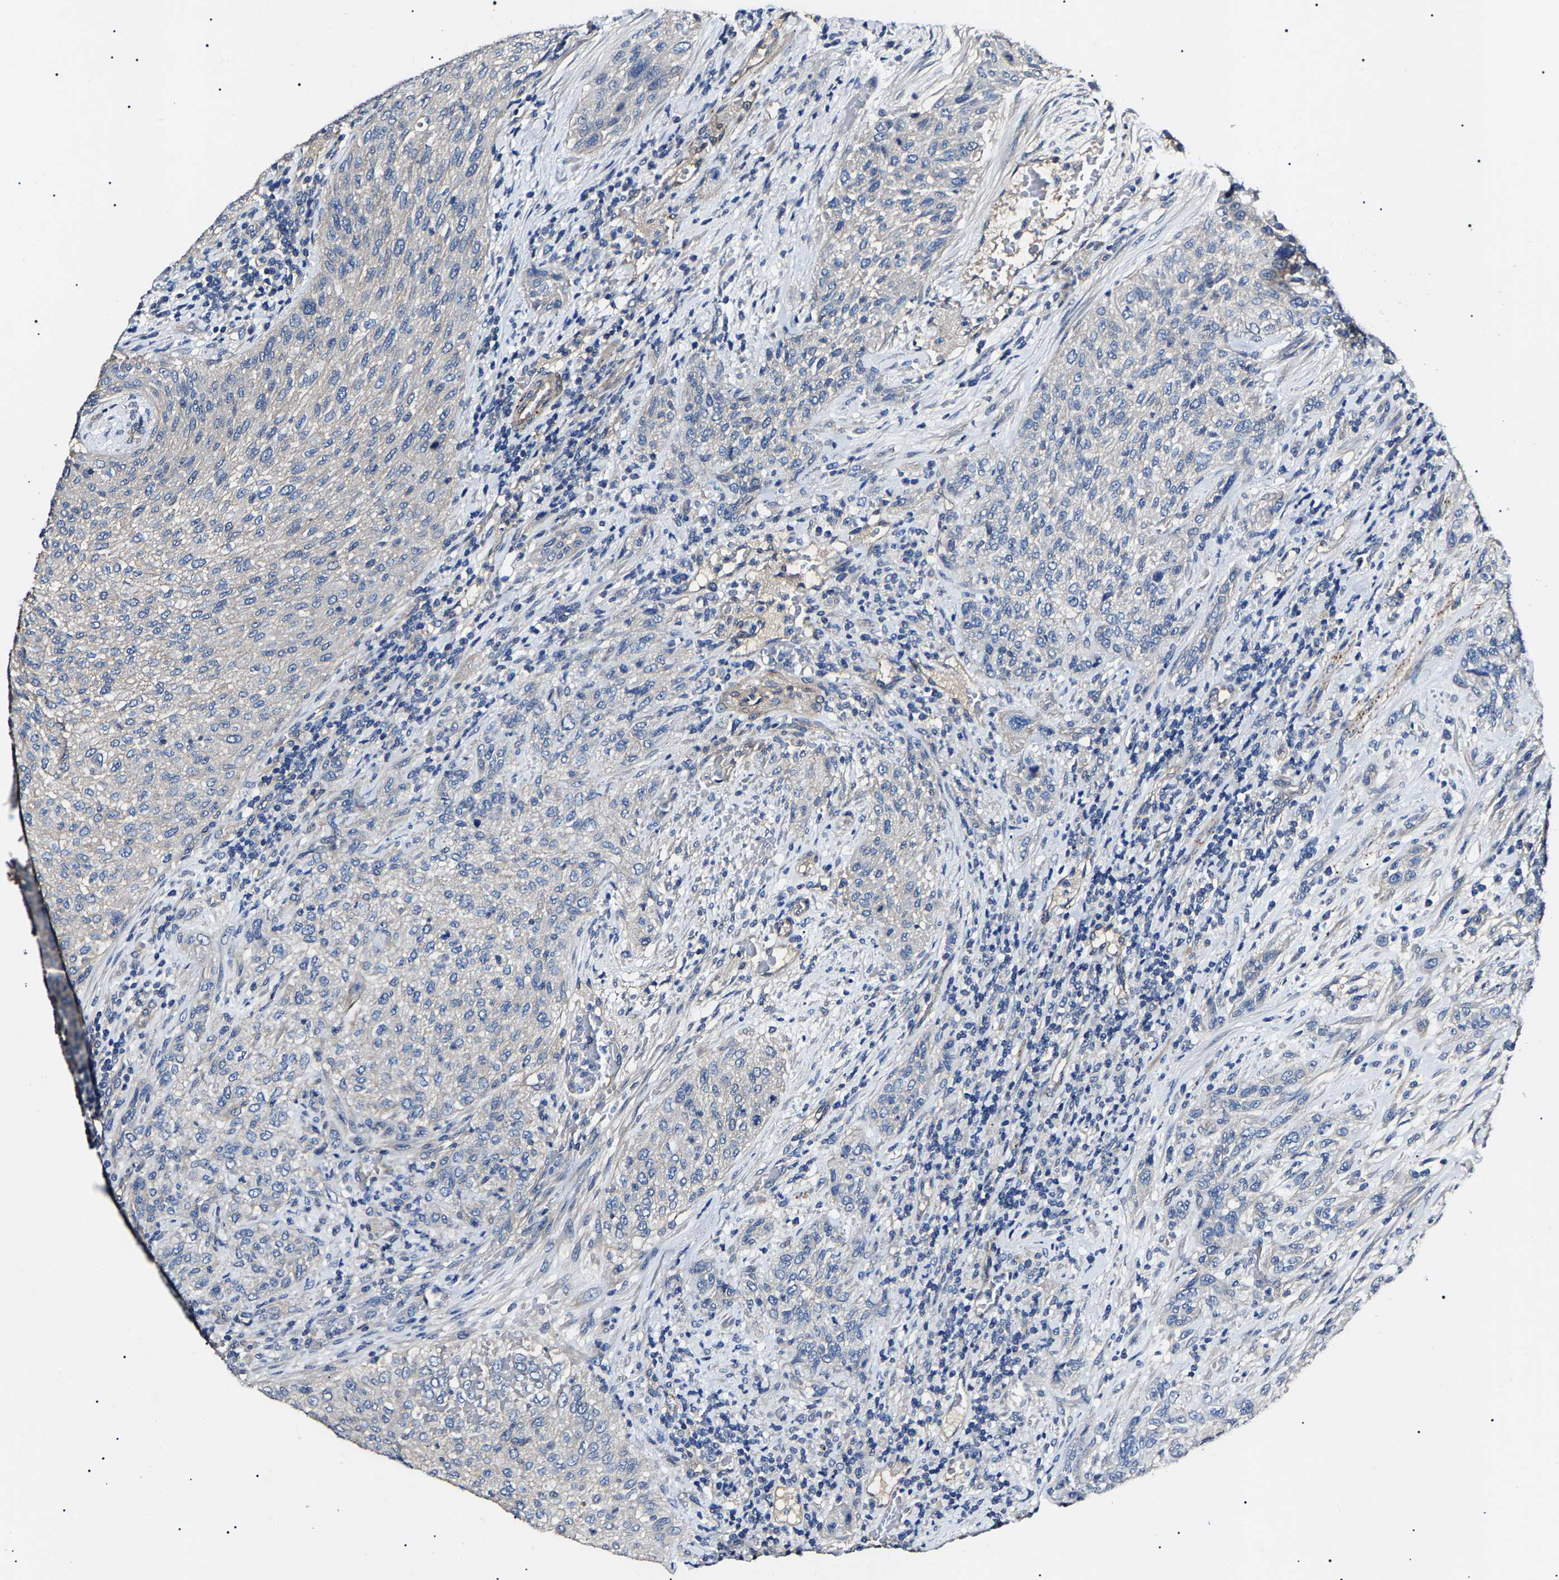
{"staining": {"intensity": "negative", "quantity": "none", "location": "none"}, "tissue": "urothelial cancer", "cell_type": "Tumor cells", "image_type": "cancer", "snomed": [{"axis": "morphology", "description": "Urothelial carcinoma, Low grade"}, {"axis": "morphology", "description": "Urothelial carcinoma, High grade"}, {"axis": "topography", "description": "Urinary bladder"}], "caption": "IHC histopathology image of neoplastic tissue: urothelial cancer stained with DAB (3,3'-diaminobenzidine) displays no significant protein expression in tumor cells.", "gene": "KLHL42", "patient": {"sex": "male", "age": 35}}